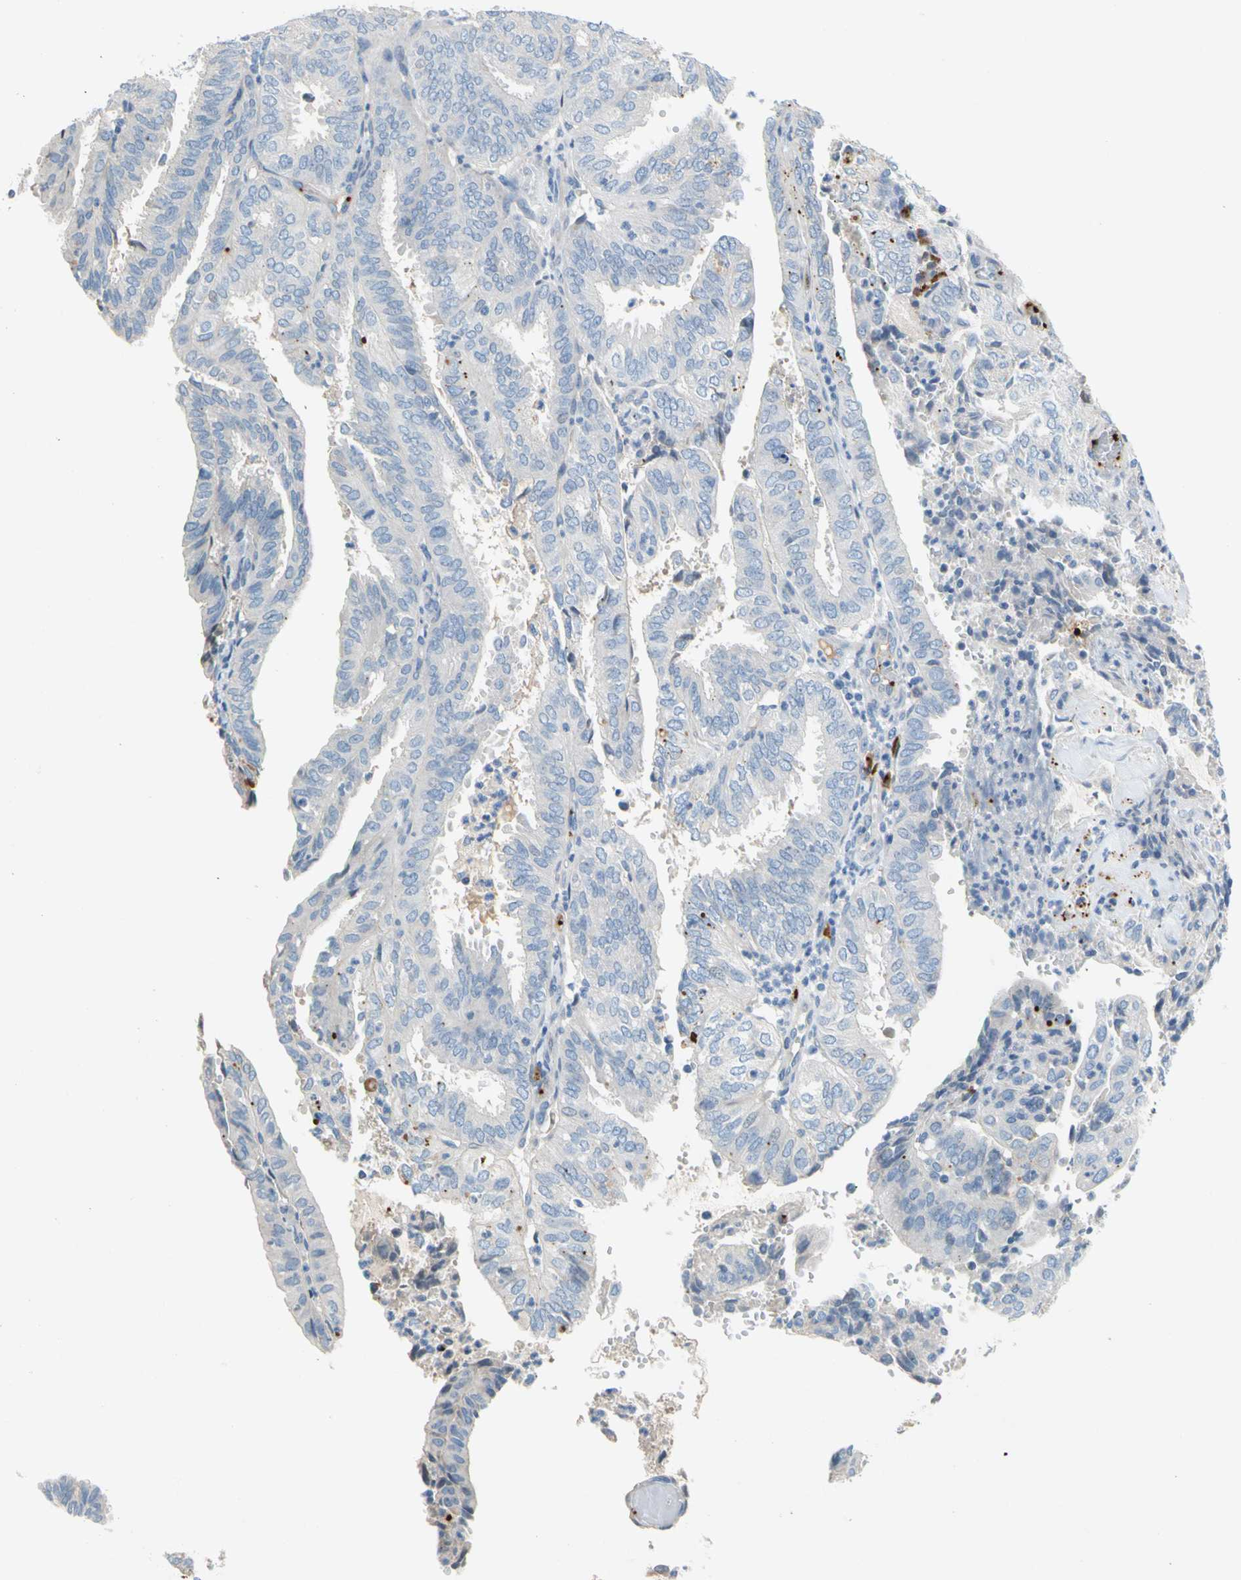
{"staining": {"intensity": "negative", "quantity": "none", "location": "none"}, "tissue": "endometrial cancer", "cell_type": "Tumor cells", "image_type": "cancer", "snomed": [{"axis": "morphology", "description": "Adenocarcinoma, NOS"}, {"axis": "topography", "description": "Uterus"}], "caption": "Tumor cells are negative for brown protein staining in endometrial cancer (adenocarcinoma).", "gene": "PPBP", "patient": {"sex": "female", "age": 60}}